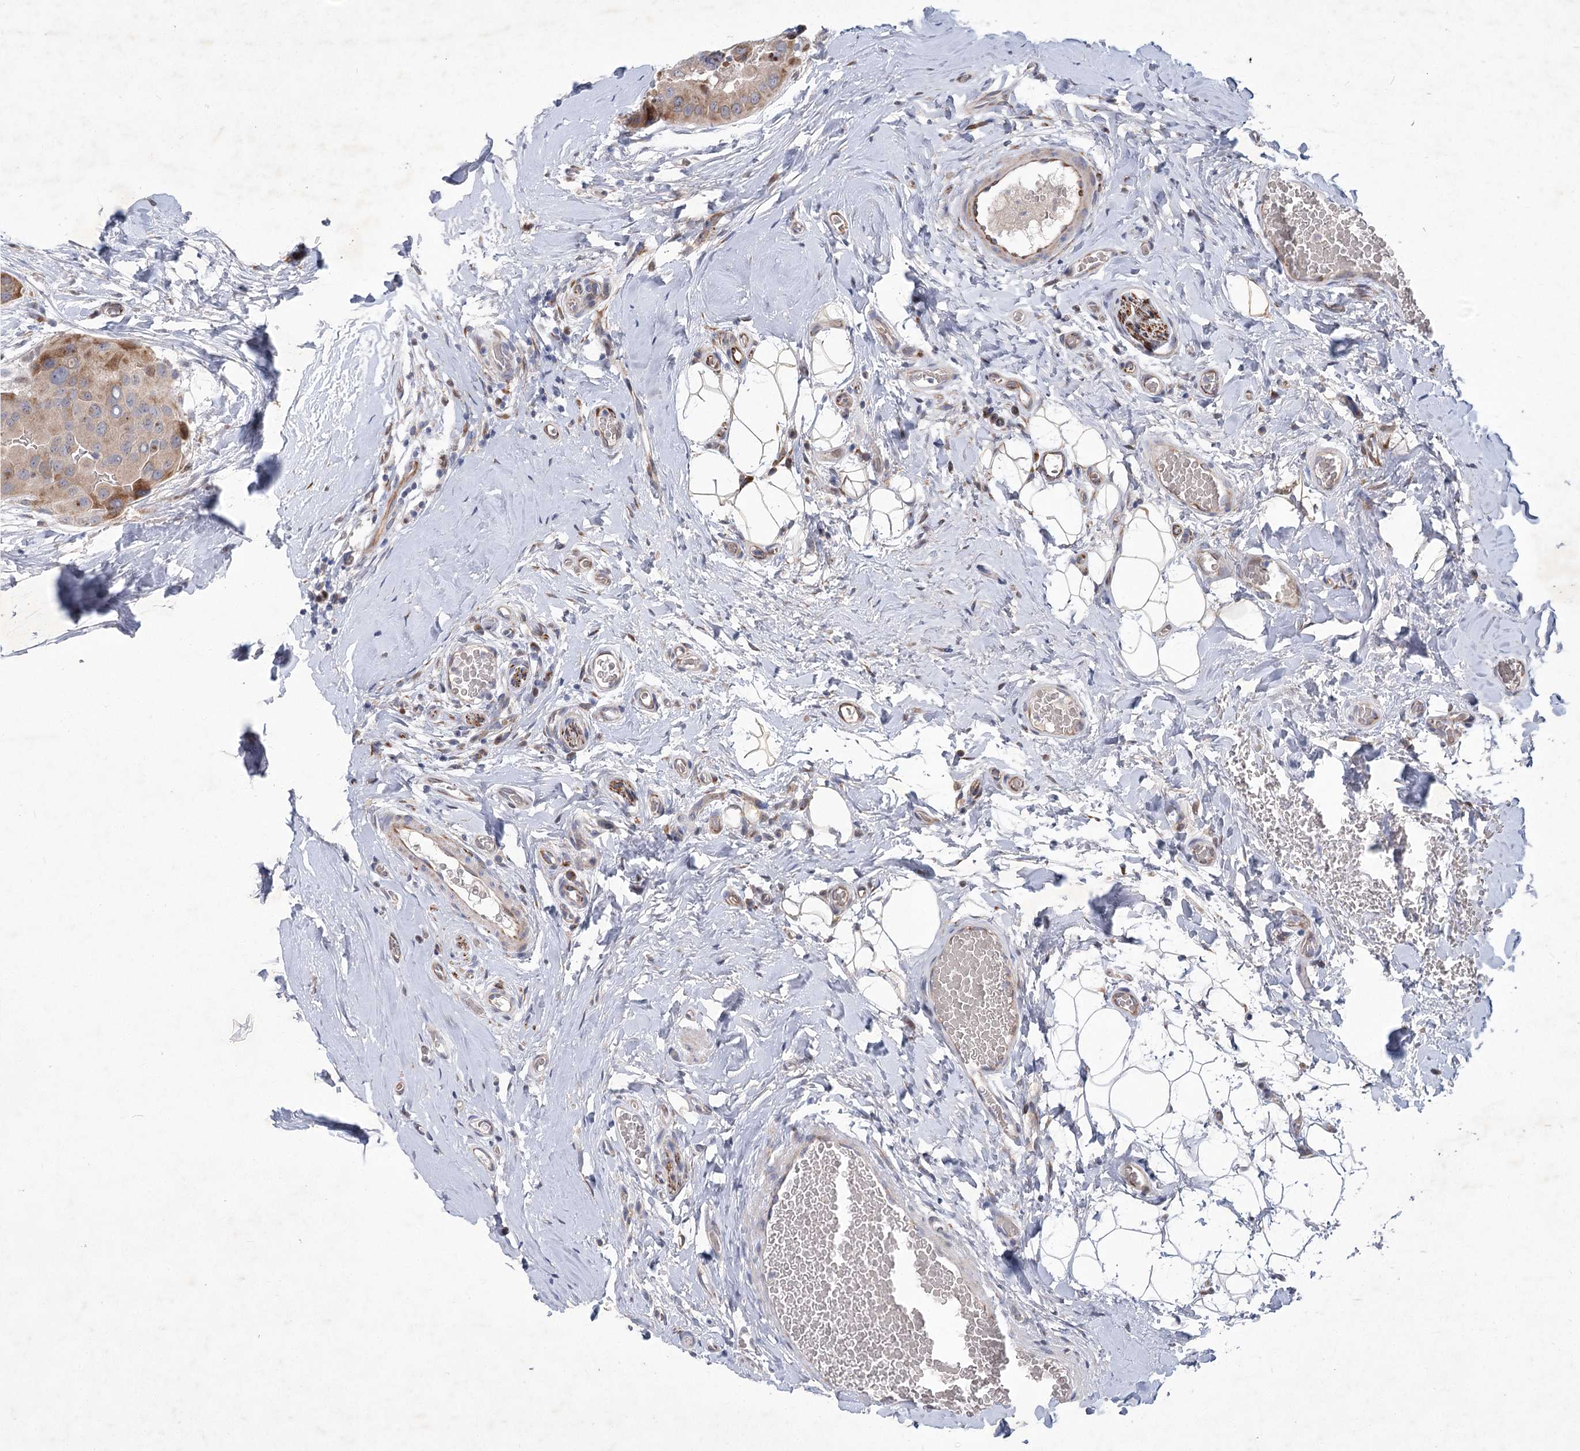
{"staining": {"intensity": "moderate", "quantity": ">75%", "location": "cytoplasmic/membranous"}, "tissue": "thyroid cancer", "cell_type": "Tumor cells", "image_type": "cancer", "snomed": [{"axis": "morphology", "description": "Papillary adenocarcinoma, NOS"}, {"axis": "topography", "description": "Thyroid gland"}], "caption": "IHC micrograph of thyroid cancer (papillary adenocarcinoma) stained for a protein (brown), which exhibits medium levels of moderate cytoplasmic/membranous expression in approximately >75% of tumor cells.", "gene": "GCNT4", "patient": {"sex": "male", "age": 33}}